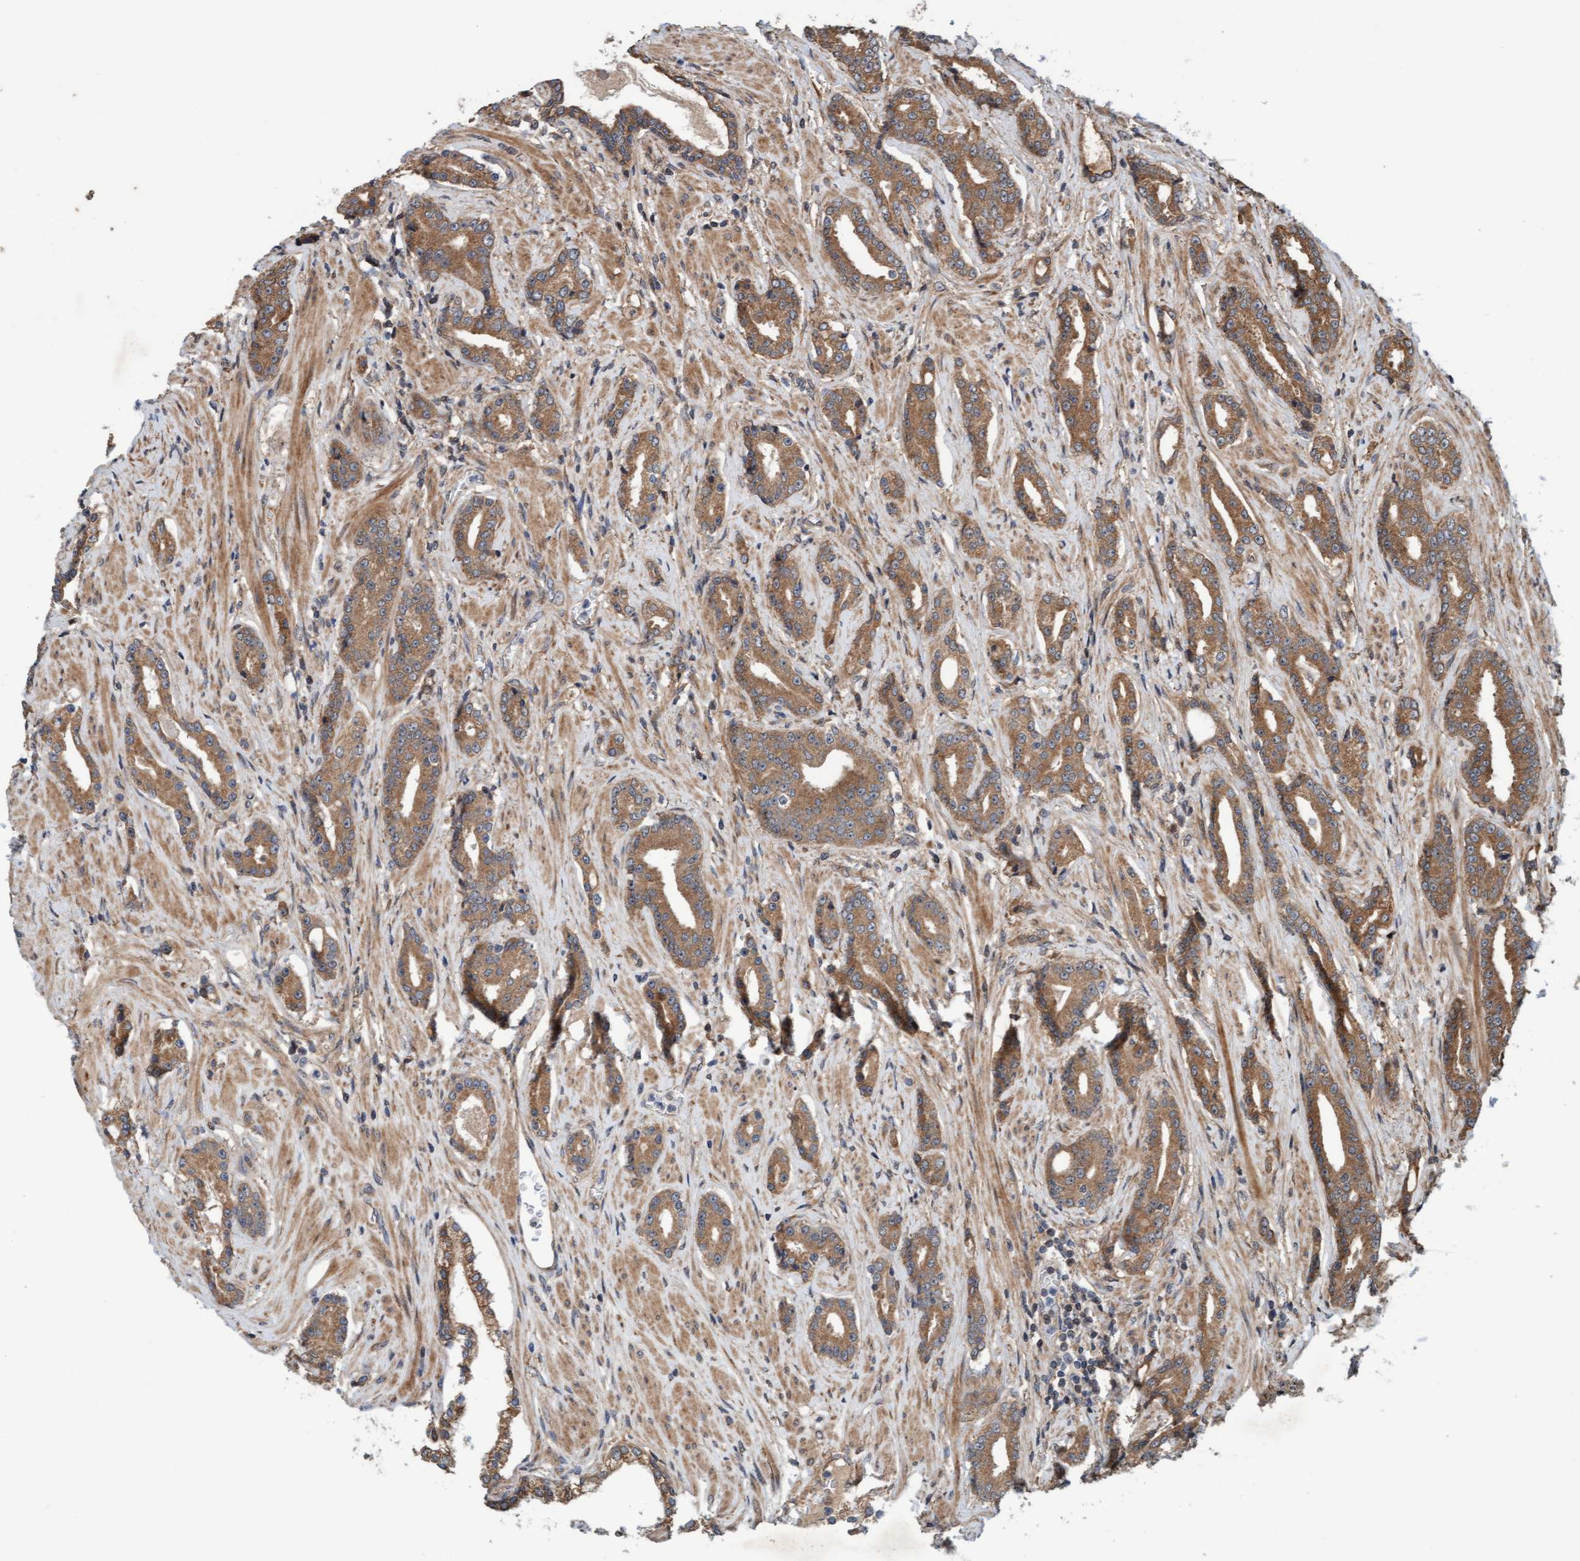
{"staining": {"intensity": "moderate", "quantity": ">75%", "location": "cytoplasmic/membranous"}, "tissue": "prostate cancer", "cell_type": "Tumor cells", "image_type": "cancer", "snomed": [{"axis": "morphology", "description": "Adenocarcinoma, High grade"}, {"axis": "topography", "description": "Prostate"}], "caption": "Immunohistochemical staining of human prostate high-grade adenocarcinoma shows medium levels of moderate cytoplasmic/membranous staining in about >75% of tumor cells.", "gene": "MLXIP", "patient": {"sex": "male", "age": 71}}